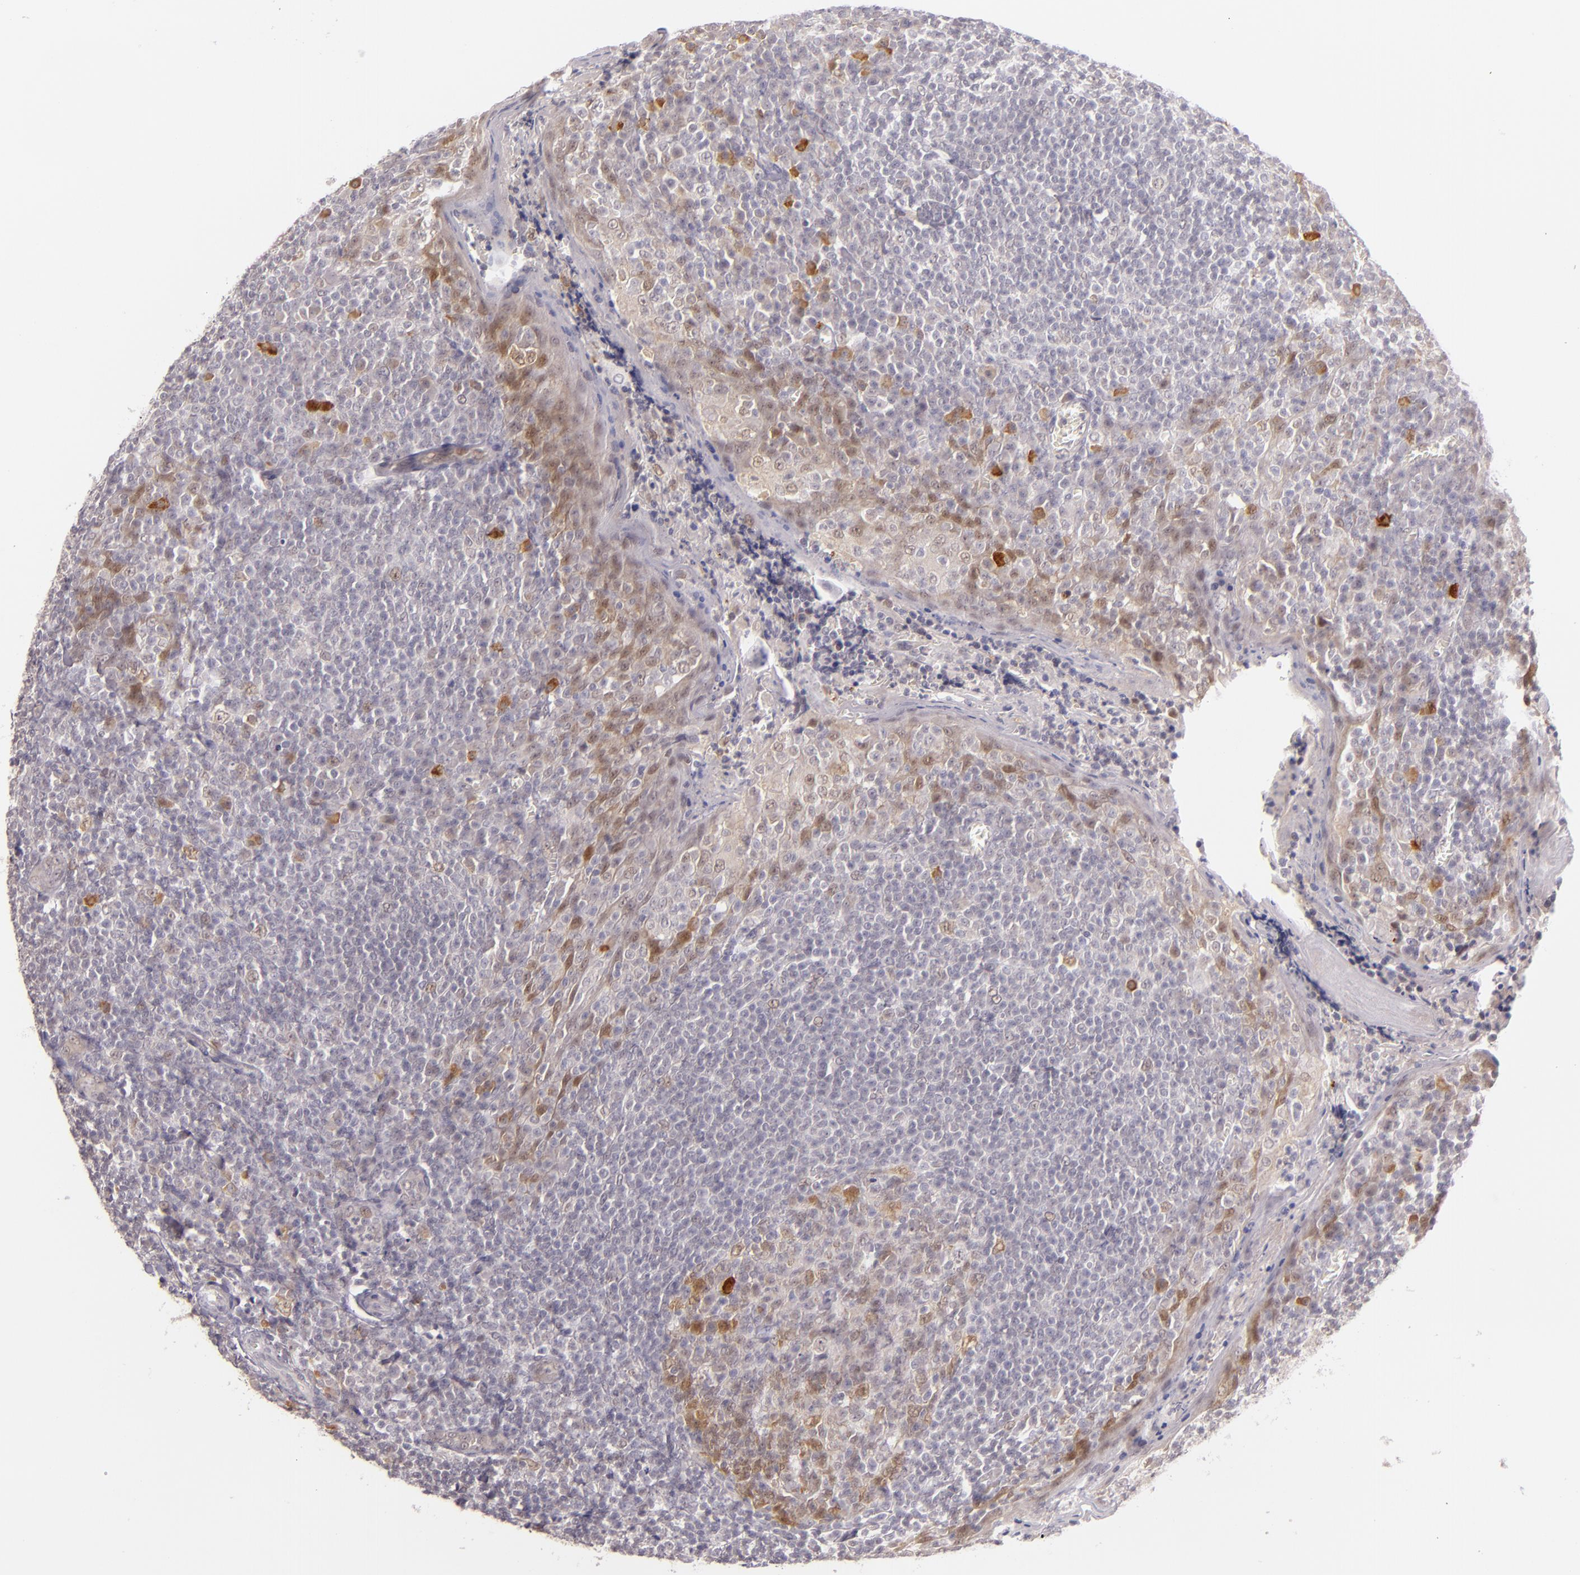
{"staining": {"intensity": "moderate", "quantity": "25%-75%", "location": "cytoplasmic/membranous,nuclear"}, "tissue": "tonsil", "cell_type": "Germinal center cells", "image_type": "normal", "snomed": [{"axis": "morphology", "description": "Normal tissue, NOS"}, {"axis": "topography", "description": "Tonsil"}], "caption": "Moderate cytoplasmic/membranous,nuclear protein positivity is present in about 25%-75% of germinal center cells in tonsil.", "gene": "CSE1L", "patient": {"sex": "male", "age": 31}}